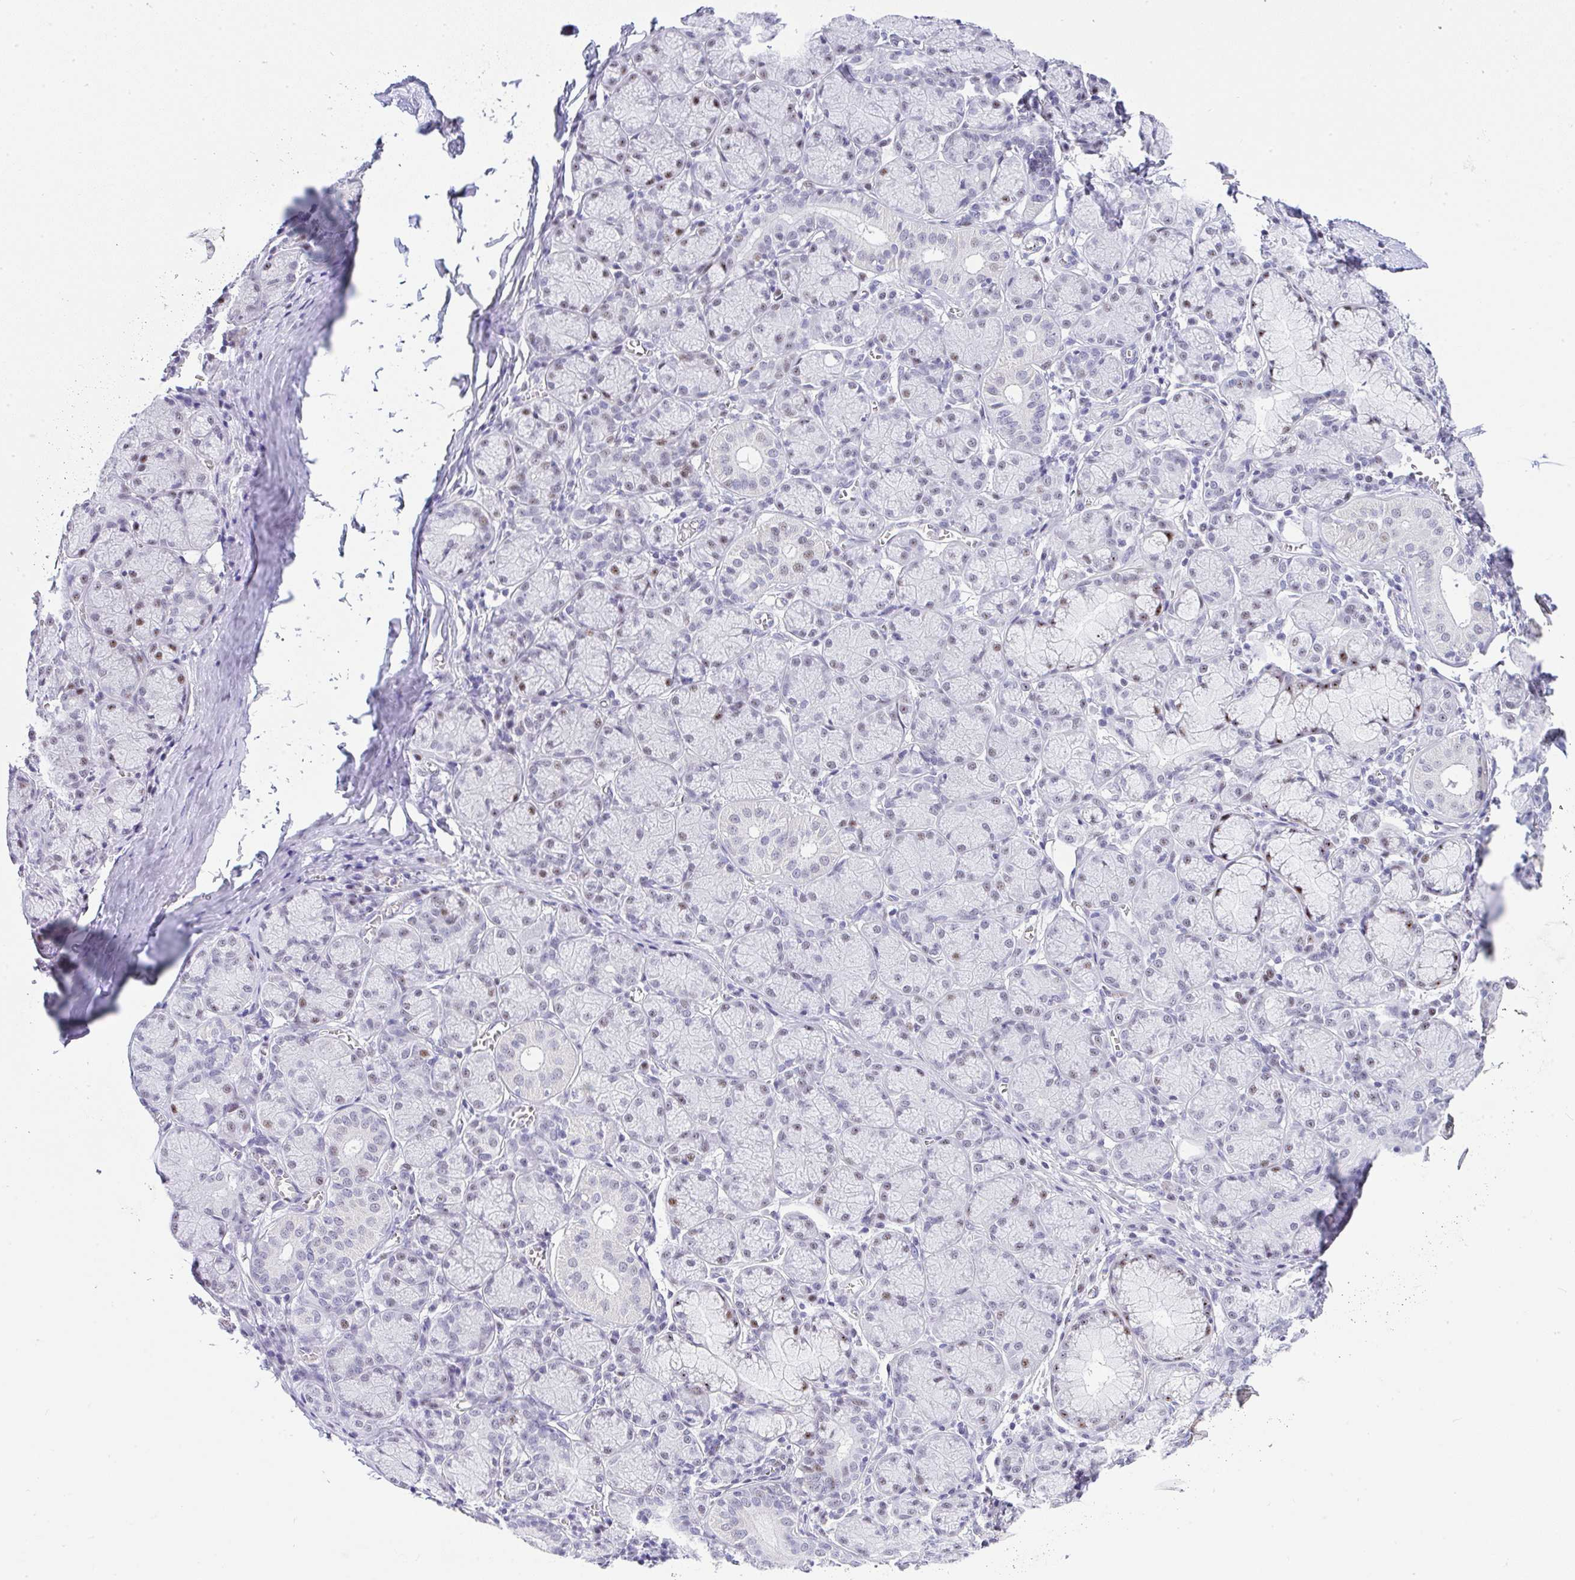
{"staining": {"intensity": "moderate", "quantity": "25%-75%", "location": "nuclear"}, "tissue": "salivary gland", "cell_type": "Glandular cells", "image_type": "normal", "snomed": [{"axis": "morphology", "description": "Normal tissue, NOS"}, {"axis": "topography", "description": "Salivary gland"}], "caption": "A brown stain labels moderate nuclear staining of a protein in glandular cells of normal salivary gland. Using DAB (brown) and hematoxylin (blue) stains, captured at high magnification using brightfield microscopy.", "gene": "NR1D2", "patient": {"sex": "female", "age": 24}}